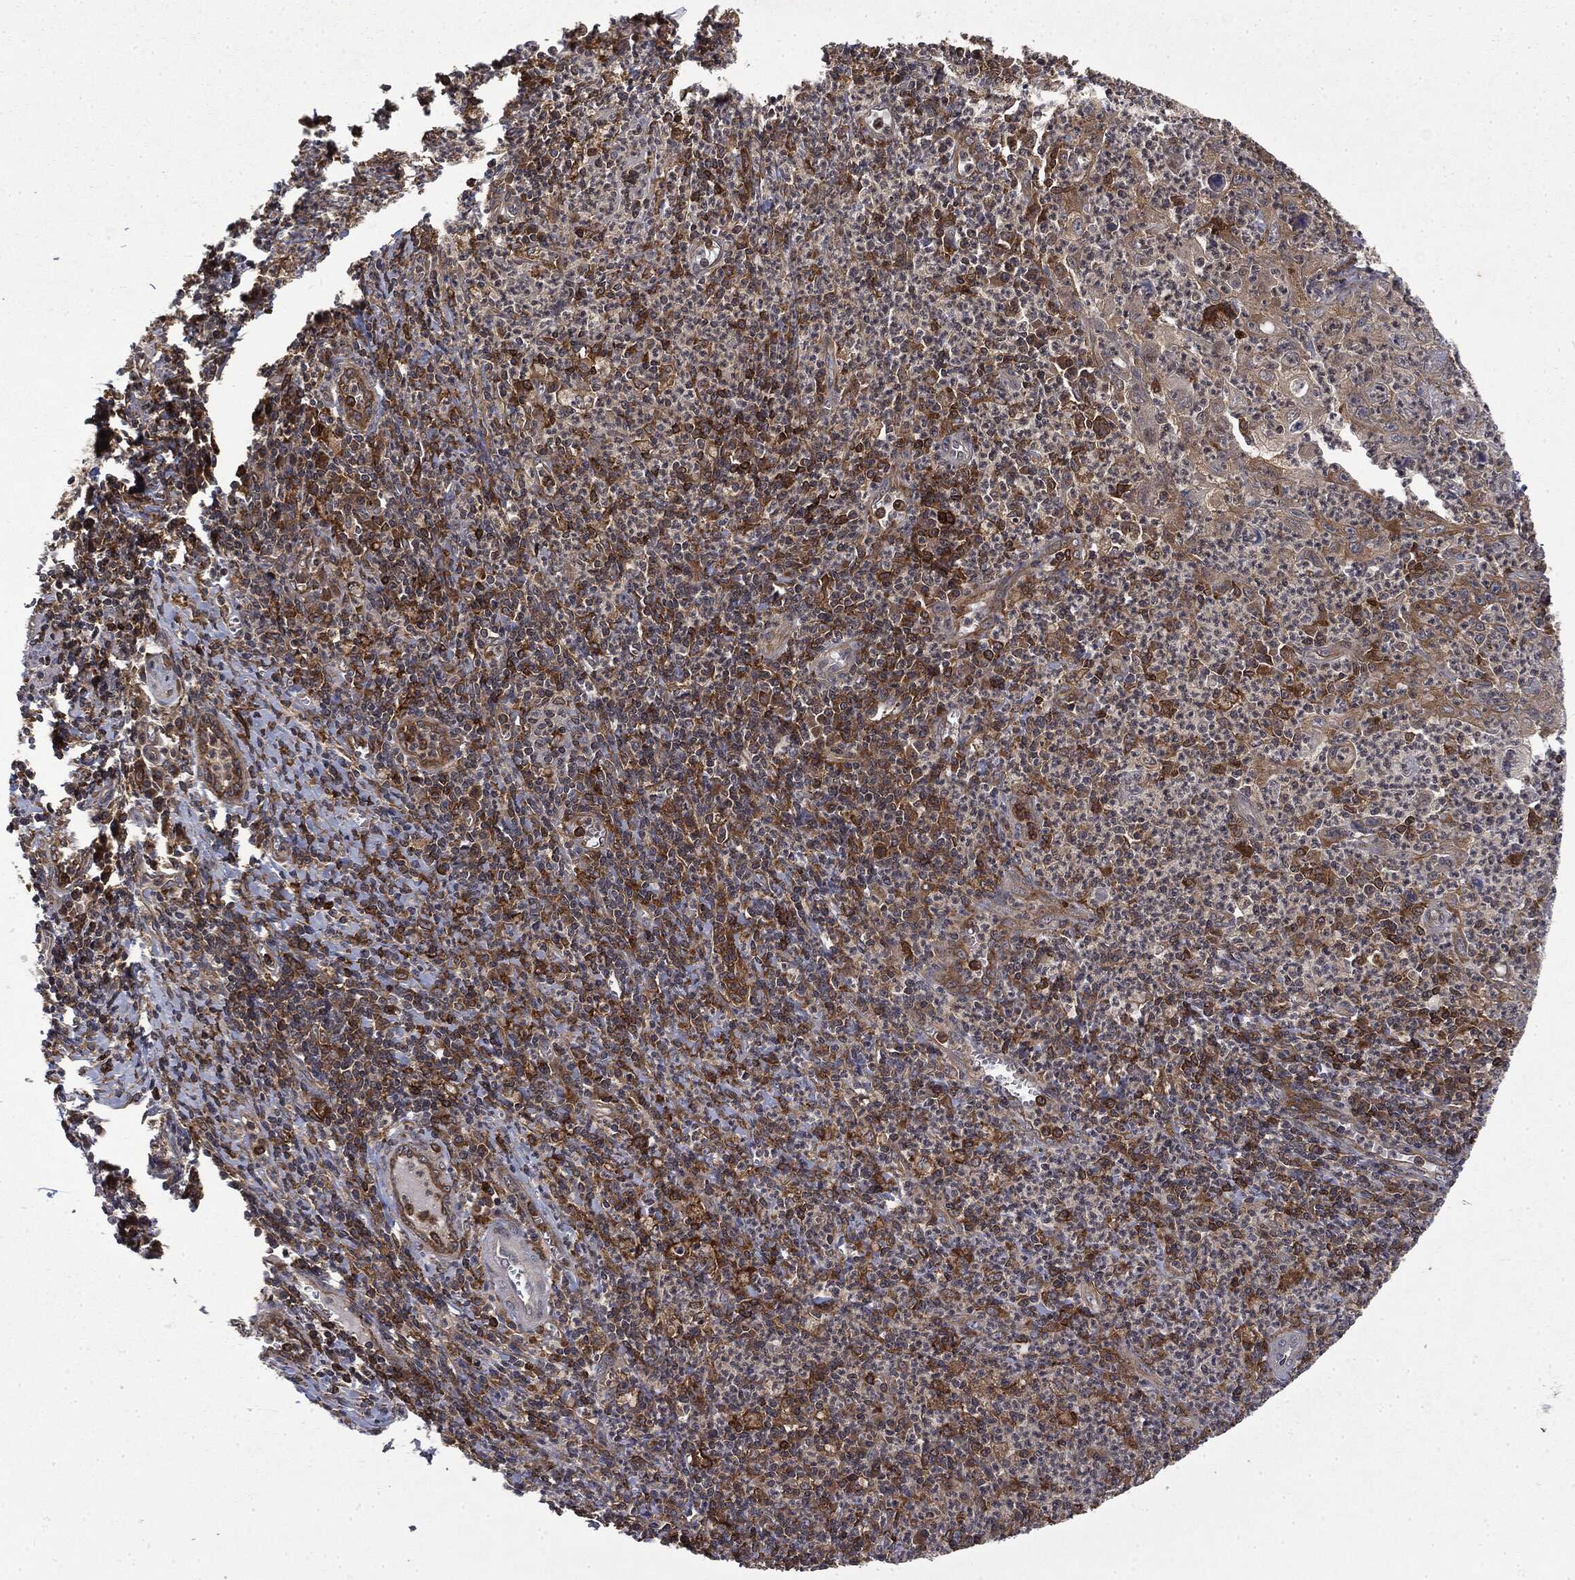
{"staining": {"intensity": "strong", "quantity": "25%-75%", "location": "cytoplasmic/membranous"}, "tissue": "cervical cancer", "cell_type": "Tumor cells", "image_type": "cancer", "snomed": [{"axis": "morphology", "description": "Squamous cell carcinoma, NOS"}, {"axis": "topography", "description": "Cervix"}], "caption": "Immunohistochemistry (IHC) image of cervical squamous cell carcinoma stained for a protein (brown), which reveals high levels of strong cytoplasmic/membranous staining in about 25%-75% of tumor cells.", "gene": "SNX5", "patient": {"sex": "female", "age": 26}}